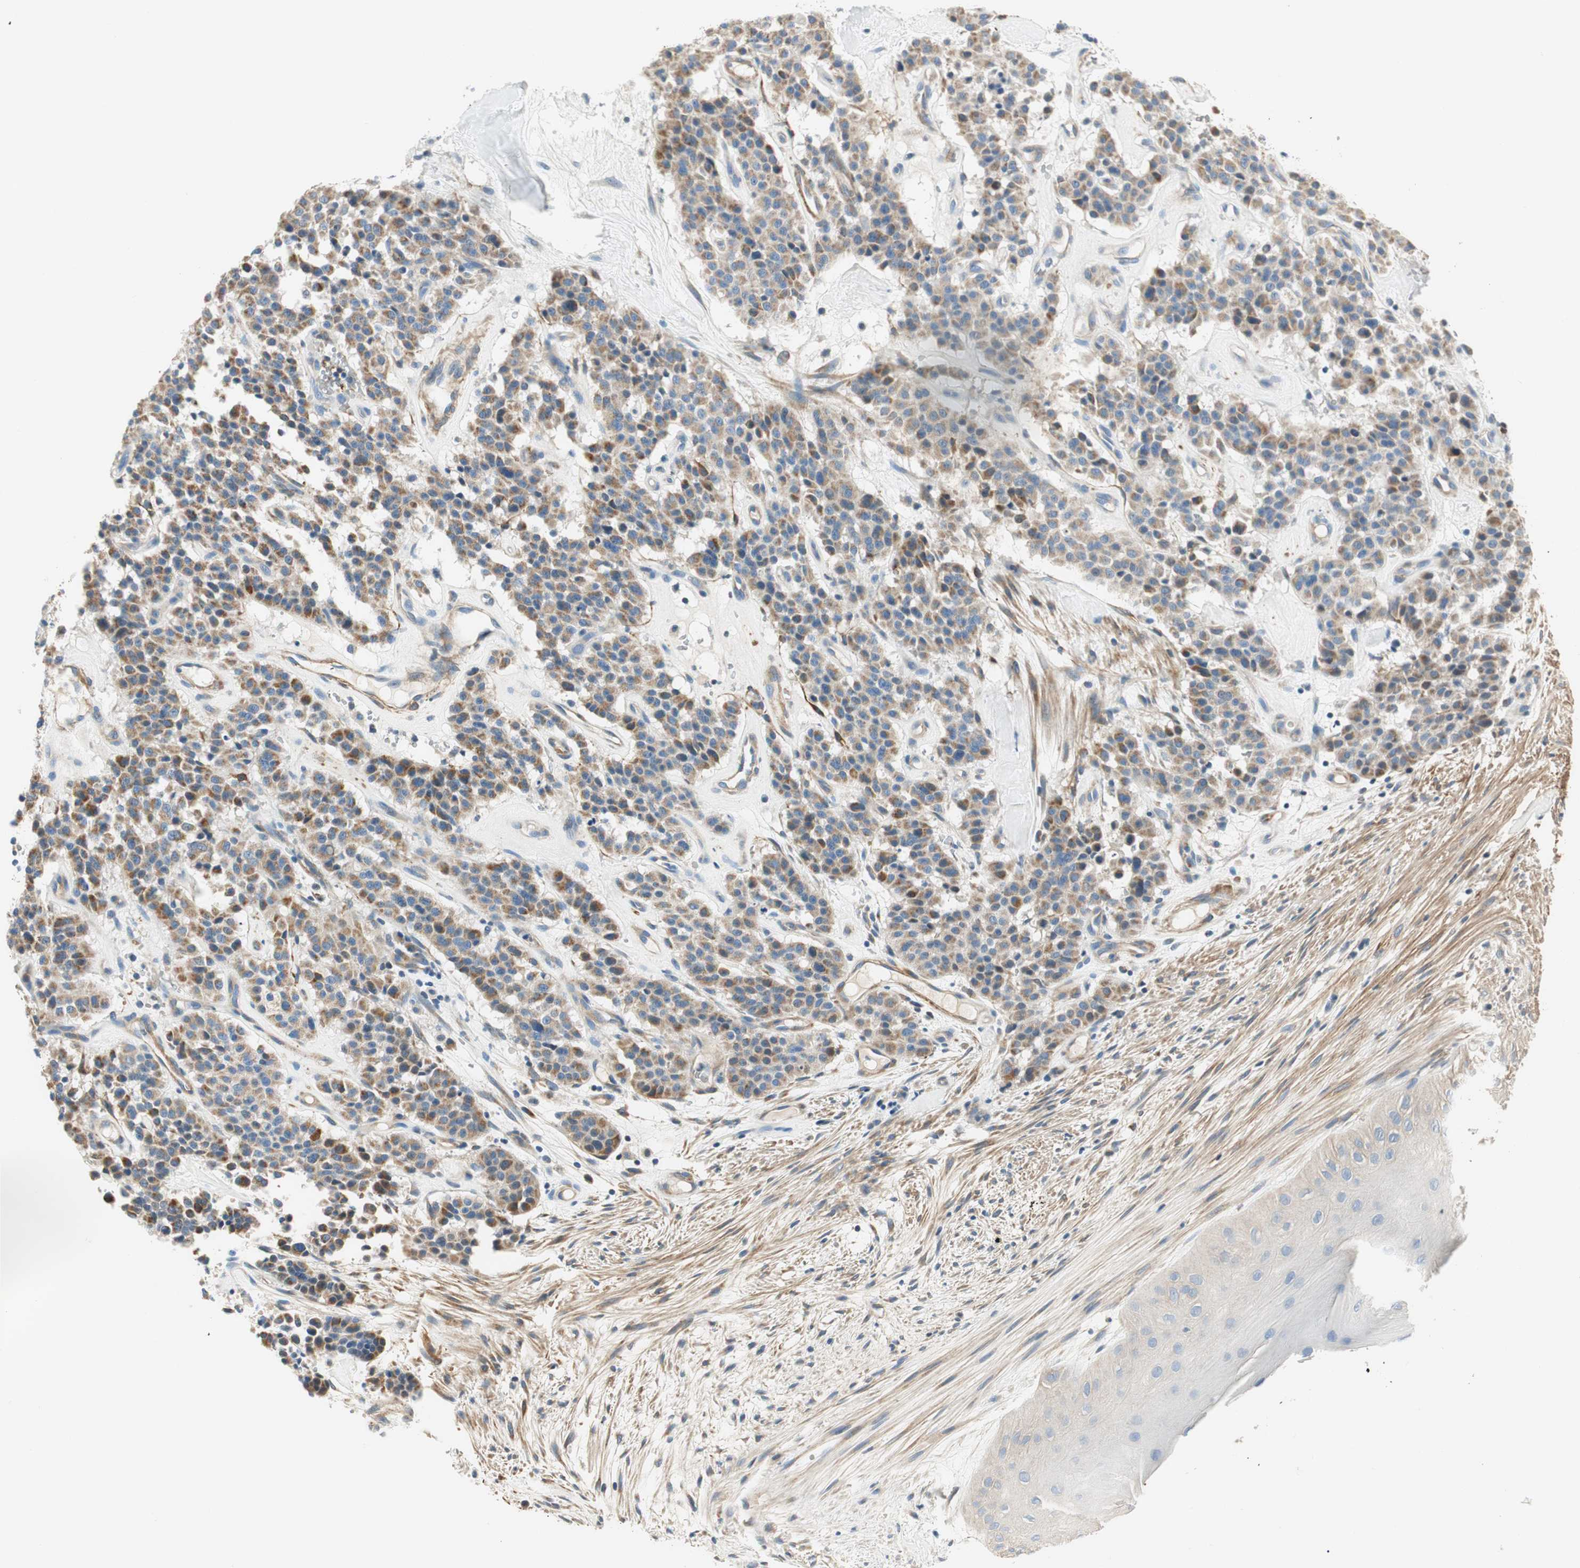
{"staining": {"intensity": "moderate", "quantity": ">75%", "location": "cytoplasmic/membranous"}, "tissue": "carcinoid", "cell_type": "Tumor cells", "image_type": "cancer", "snomed": [{"axis": "morphology", "description": "Carcinoid, malignant, NOS"}, {"axis": "topography", "description": "Lung"}], "caption": "An image of human carcinoid (malignant) stained for a protein demonstrates moderate cytoplasmic/membranous brown staining in tumor cells.", "gene": "RORB", "patient": {"sex": "male", "age": 30}}